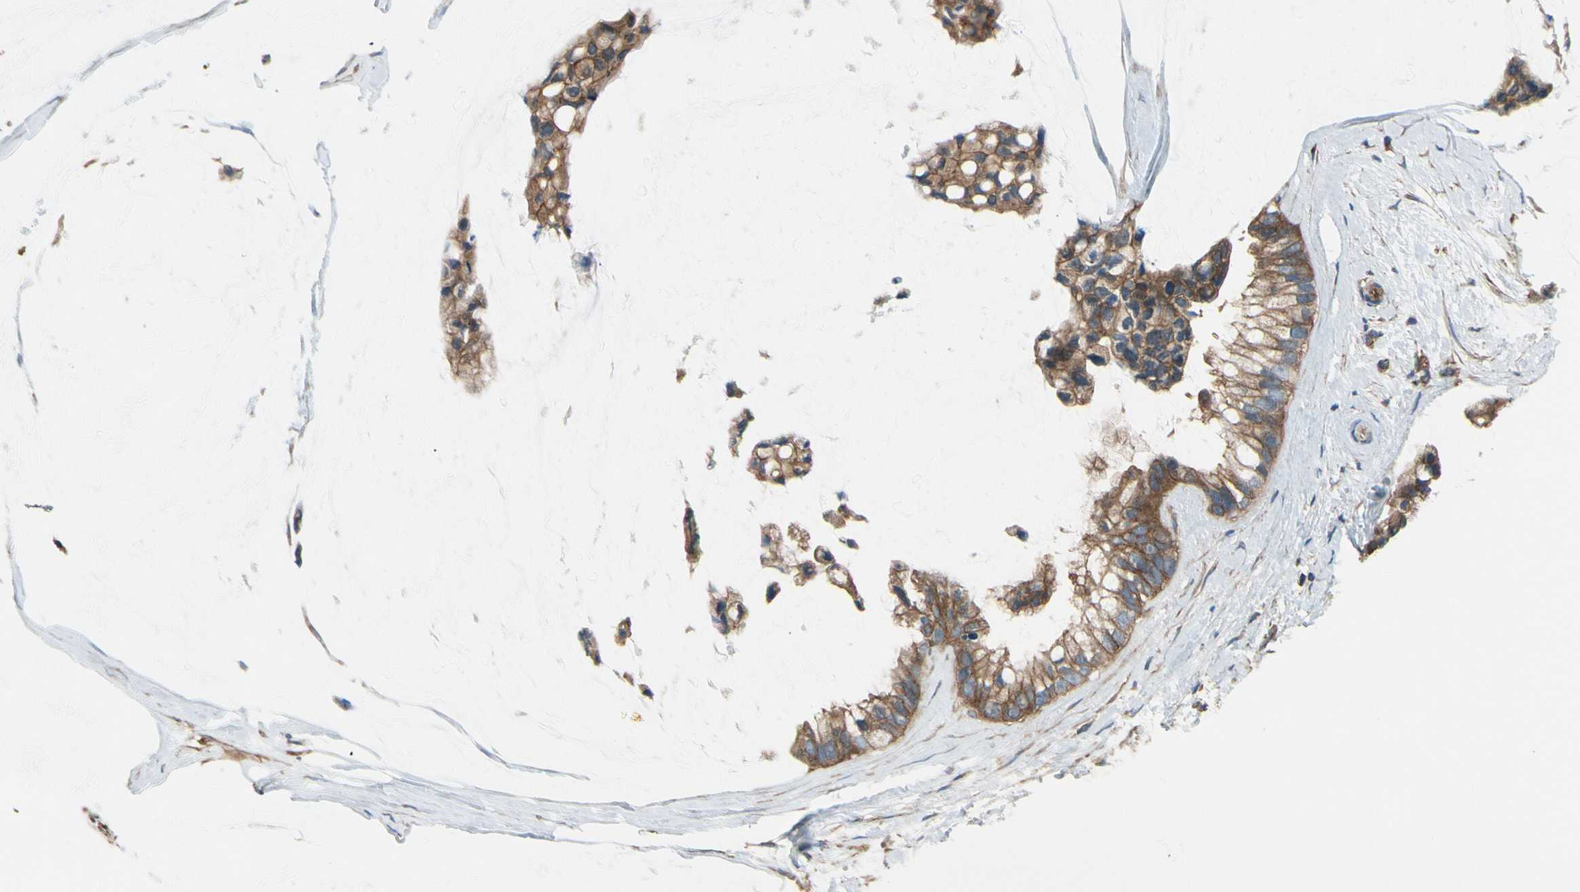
{"staining": {"intensity": "moderate", "quantity": ">75%", "location": "cytoplasmic/membranous"}, "tissue": "ovarian cancer", "cell_type": "Tumor cells", "image_type": "cancer", "snomed": [{"axis": "morphology", "description": "Cystadenocarcinoma, mucinous, NOS"}, {"axis": "topography", "description": "Ovary"}], "caption": "Human ovarian cancer (mucinous cystadenocarcinoma) stained with a brown dye shows moderate cytoplasmic/membranous positive expression in approximately >75% of tumor cells.", "gene": "EPS15", "patient": {"sex": "female", "age": 39}}